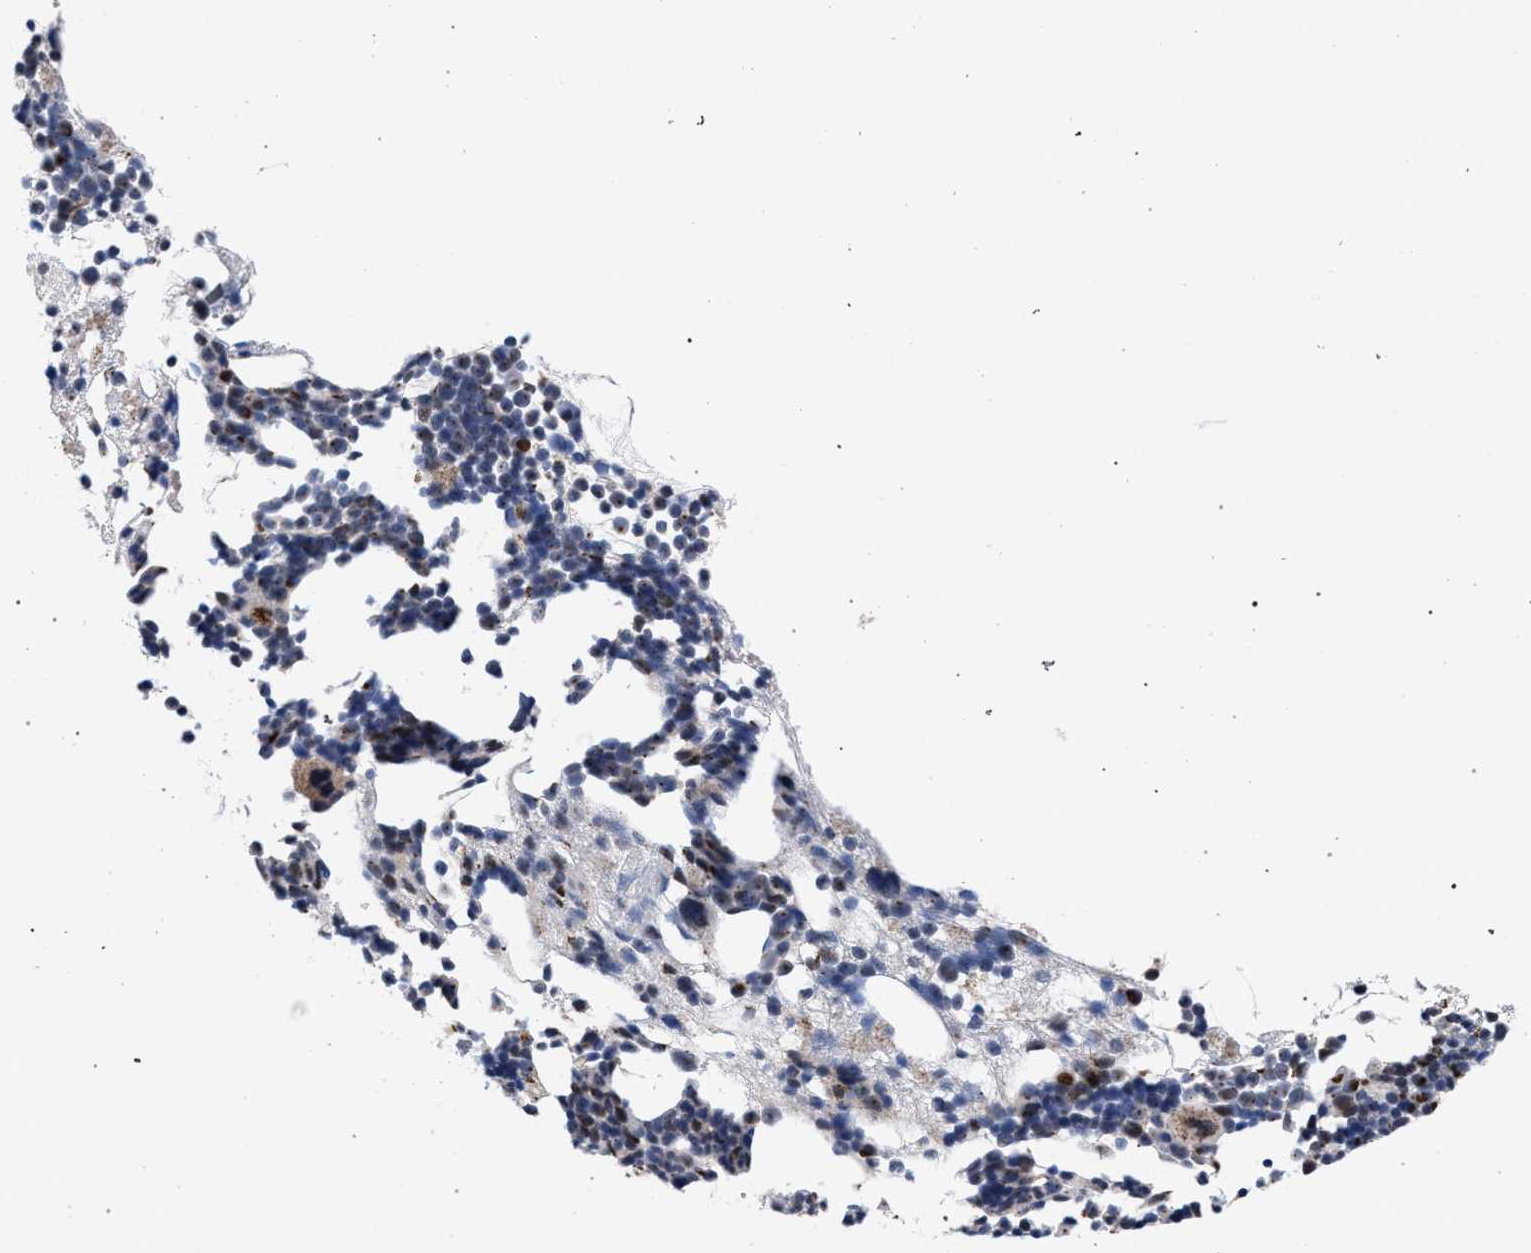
{"staining": {"intensity": "moderate", "quantity": "<25%", "location": "cytoplasmic/membranous"}, "tissue": "bone marrow", "cell_type": "Hematopoietic cells", "image_type": "normal", "snomed": [{"axis": "morphology", "description": "Normal tissue, NOS"}, {"axis": "morphology", "description": "Inflammation, NOS"}, {"axis": "topography", "description": "Bone marrow"}], "caption": "Protein expression analysis of benign human bone marrow reveals moderate cytoplasmic/membranous positivity in approximately <25% of hematopoietic cells.", "gene": "GOLGA2", "patient": {"sex": "female", "age": 81}}